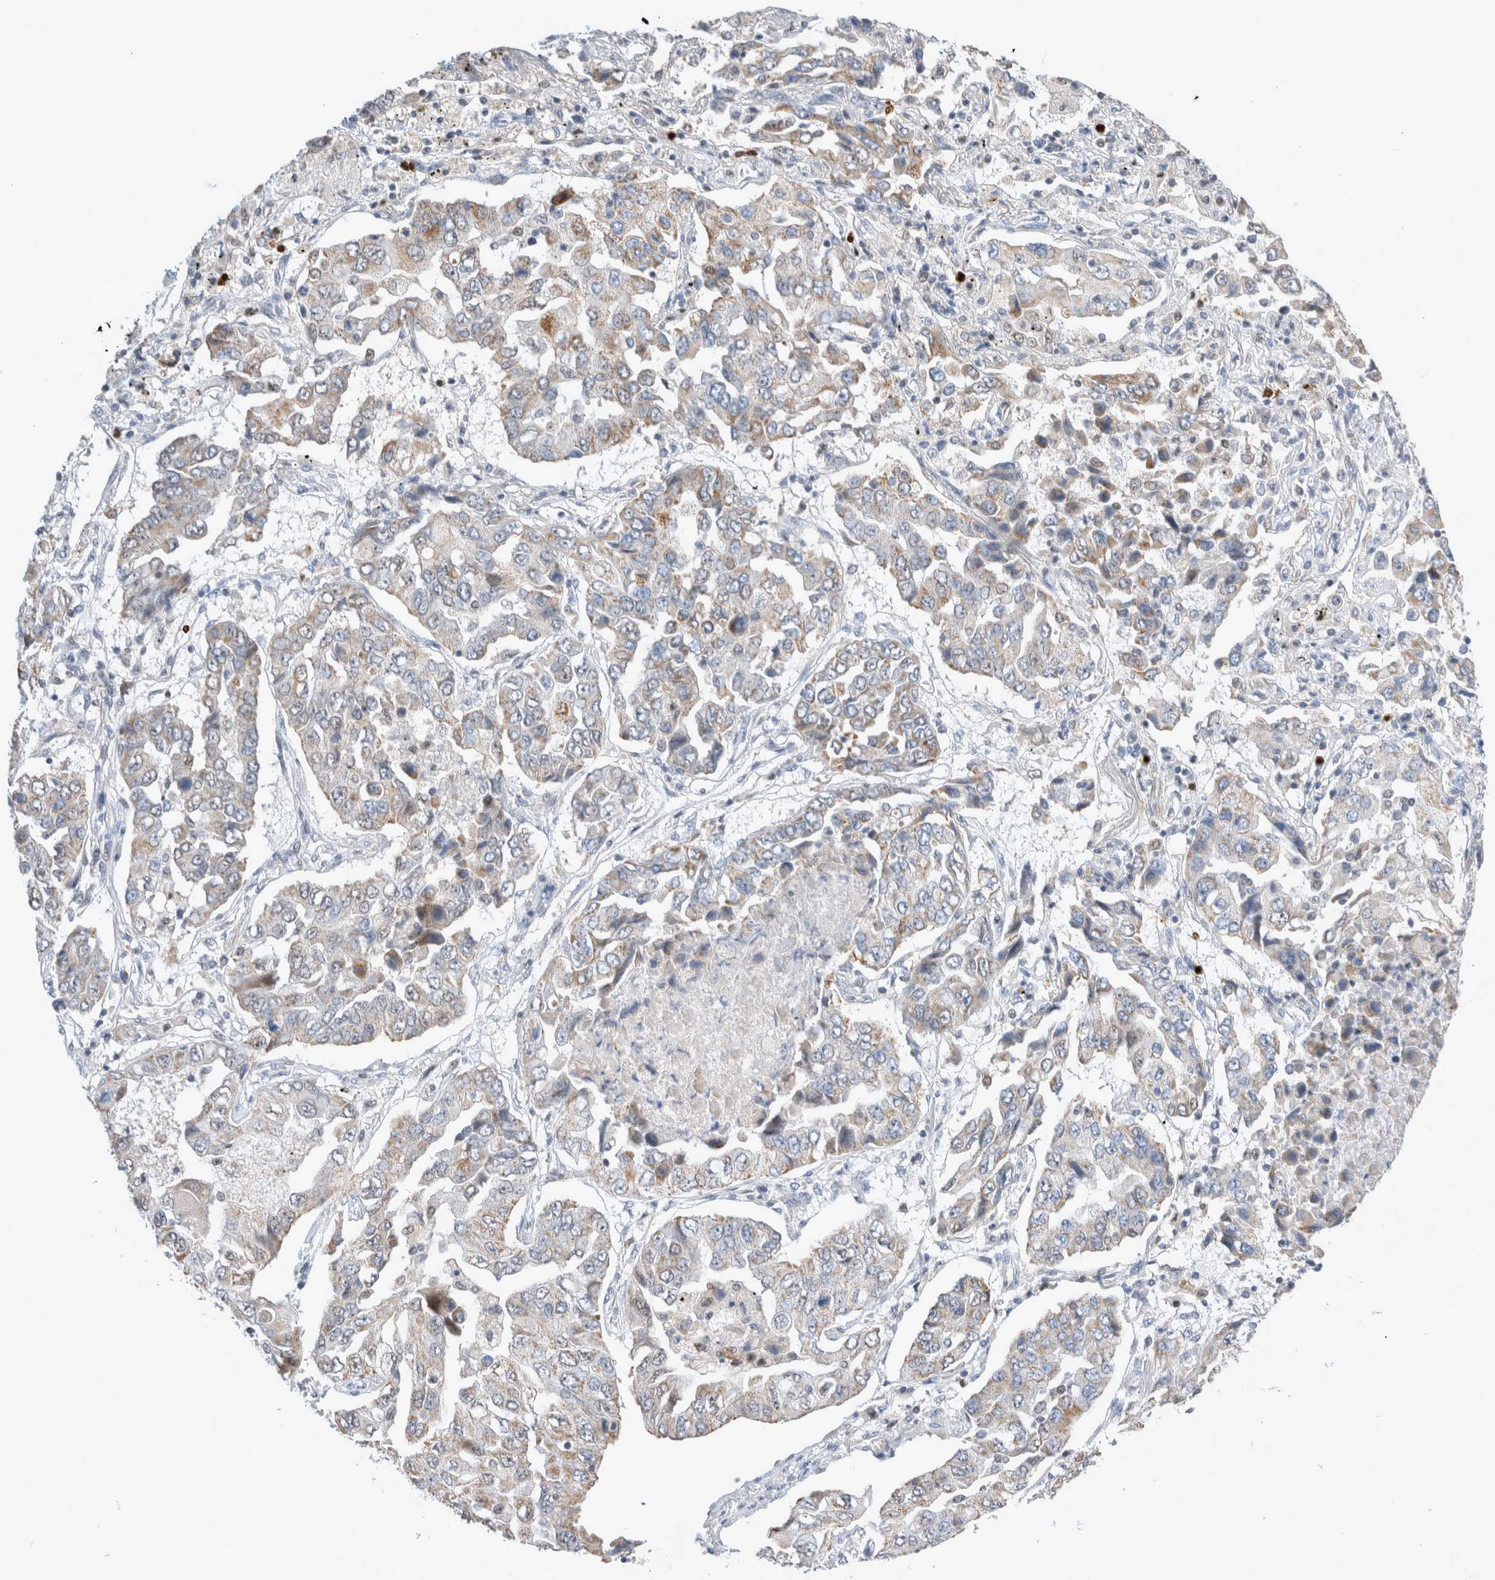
{"staining": {"intensity": "moderate", "quantity": "<25%", "location": "cytoplasmic/membranous"}, "tissue": "lung cancer", "cell_type": "Tumor cells", "image_type": "cancer", "snomed": [{"axis": "morphology", "description": "Adenocarcinoma, NOS"}, {"axis": "topography", "description": "Lung"}], "caption": "High-magnification brightfield microscopy of lung cancer stained with DAB (brown) and counterstained with hematoxylin (blue). tumor cells exhibit moderate cytoplasmic/membranous positivity is present in approximately<25% of cells. The staining was performed using DAB to visualize the protein expression in brown, while the nuclei were stained in blue with hematoxylin (Magnification: 20x).", "gene": "AGMAT", "patient": {"sex": "female", "age": 65}}